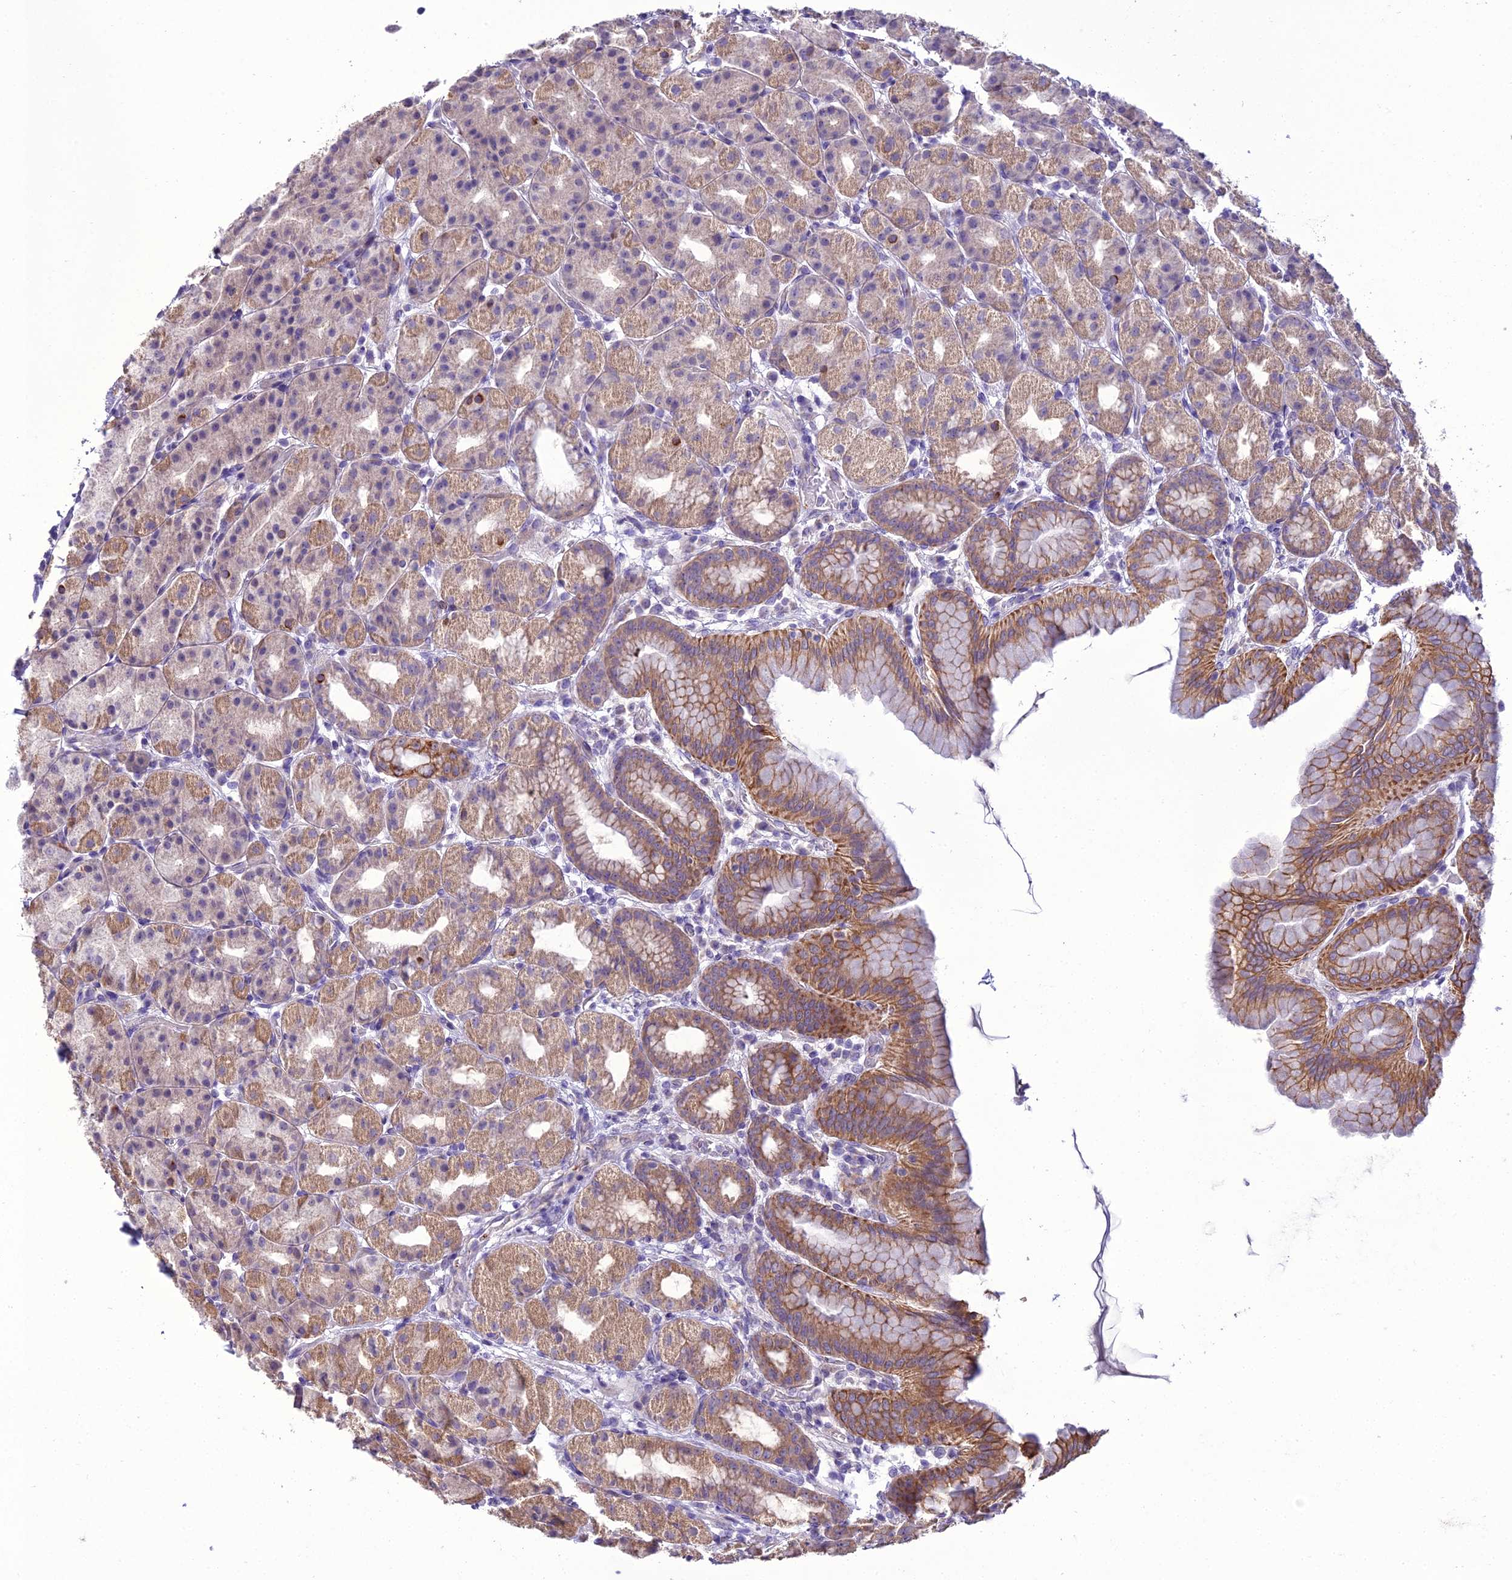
{"staining": {"intensity": "moderate", "quantity": "25%-75%", "location": "cytoplasmic/membranous"}, "tissue": "stomach", "cell_type": "Glandular cells", "image_type": "normal", "snomed": [{"axis": "morphology", "description": "Normal tissue, NOS"}, {"axis": "topography", "description": "Stomach, upper"}], "caption": "A brown stain labels moderate cytoplasmic/membranous positivity of a protein in glandular cells of unremarkable stomach. Nuclei are stained in blue.", "gene": "SCRT1", "patient": {"sex": "male", "age": 68}}